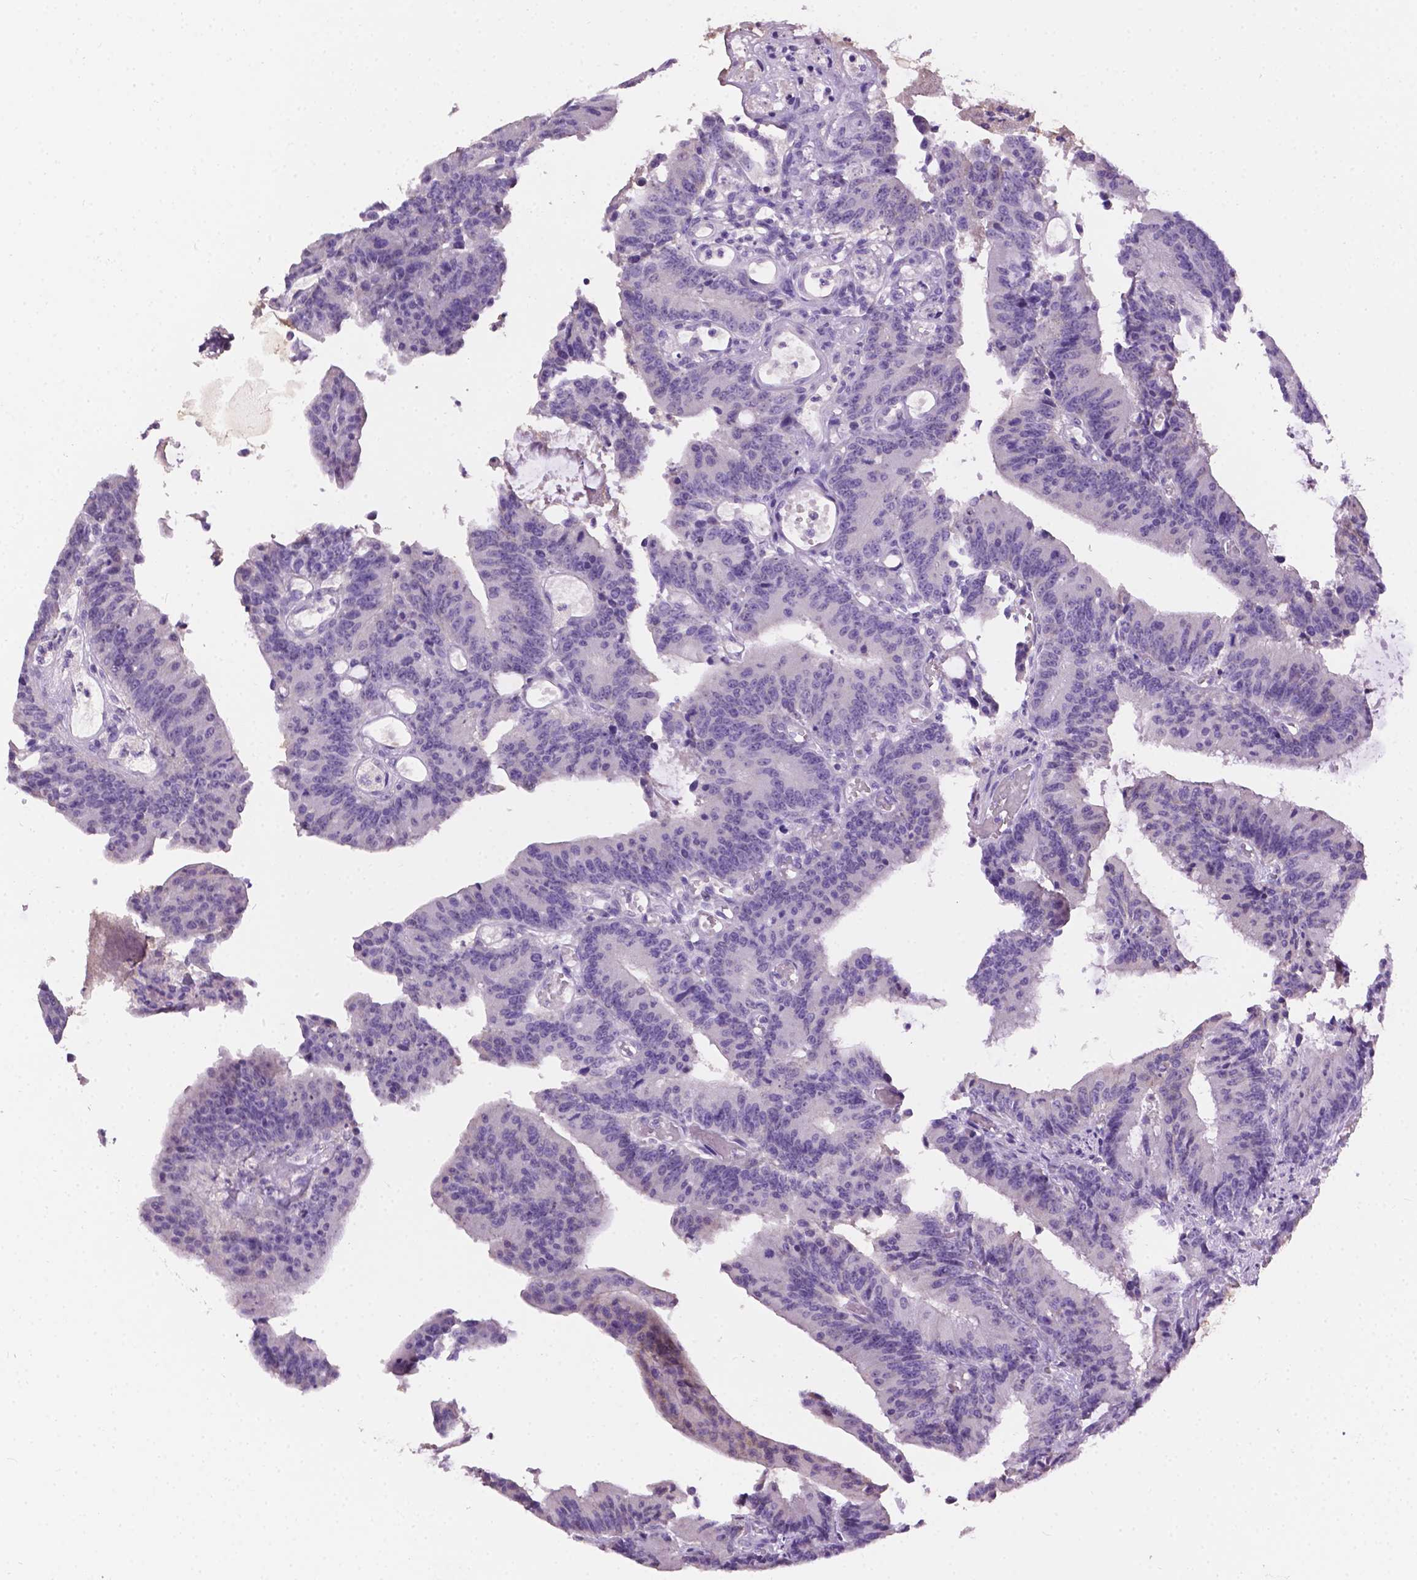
{"staining": {"intensity": "negative", "quantity": "none", "location": "none"}, "tissue": "colorectal cancer", "cell_type": "Tumor cells", "image_type": "cancer", "snomed": [{"axis": "morphology", "description": "Adenocarcinoma, NOS"}, {"axis": "topography", "description": "Colon"}], "caption": "Immunohistochemical staining of adenocarcinoma (colorectal) exhibits no significant staining in tumor cells.", "gene": "TACSTD2", "patient": {"sex": "female", "age": 78}}